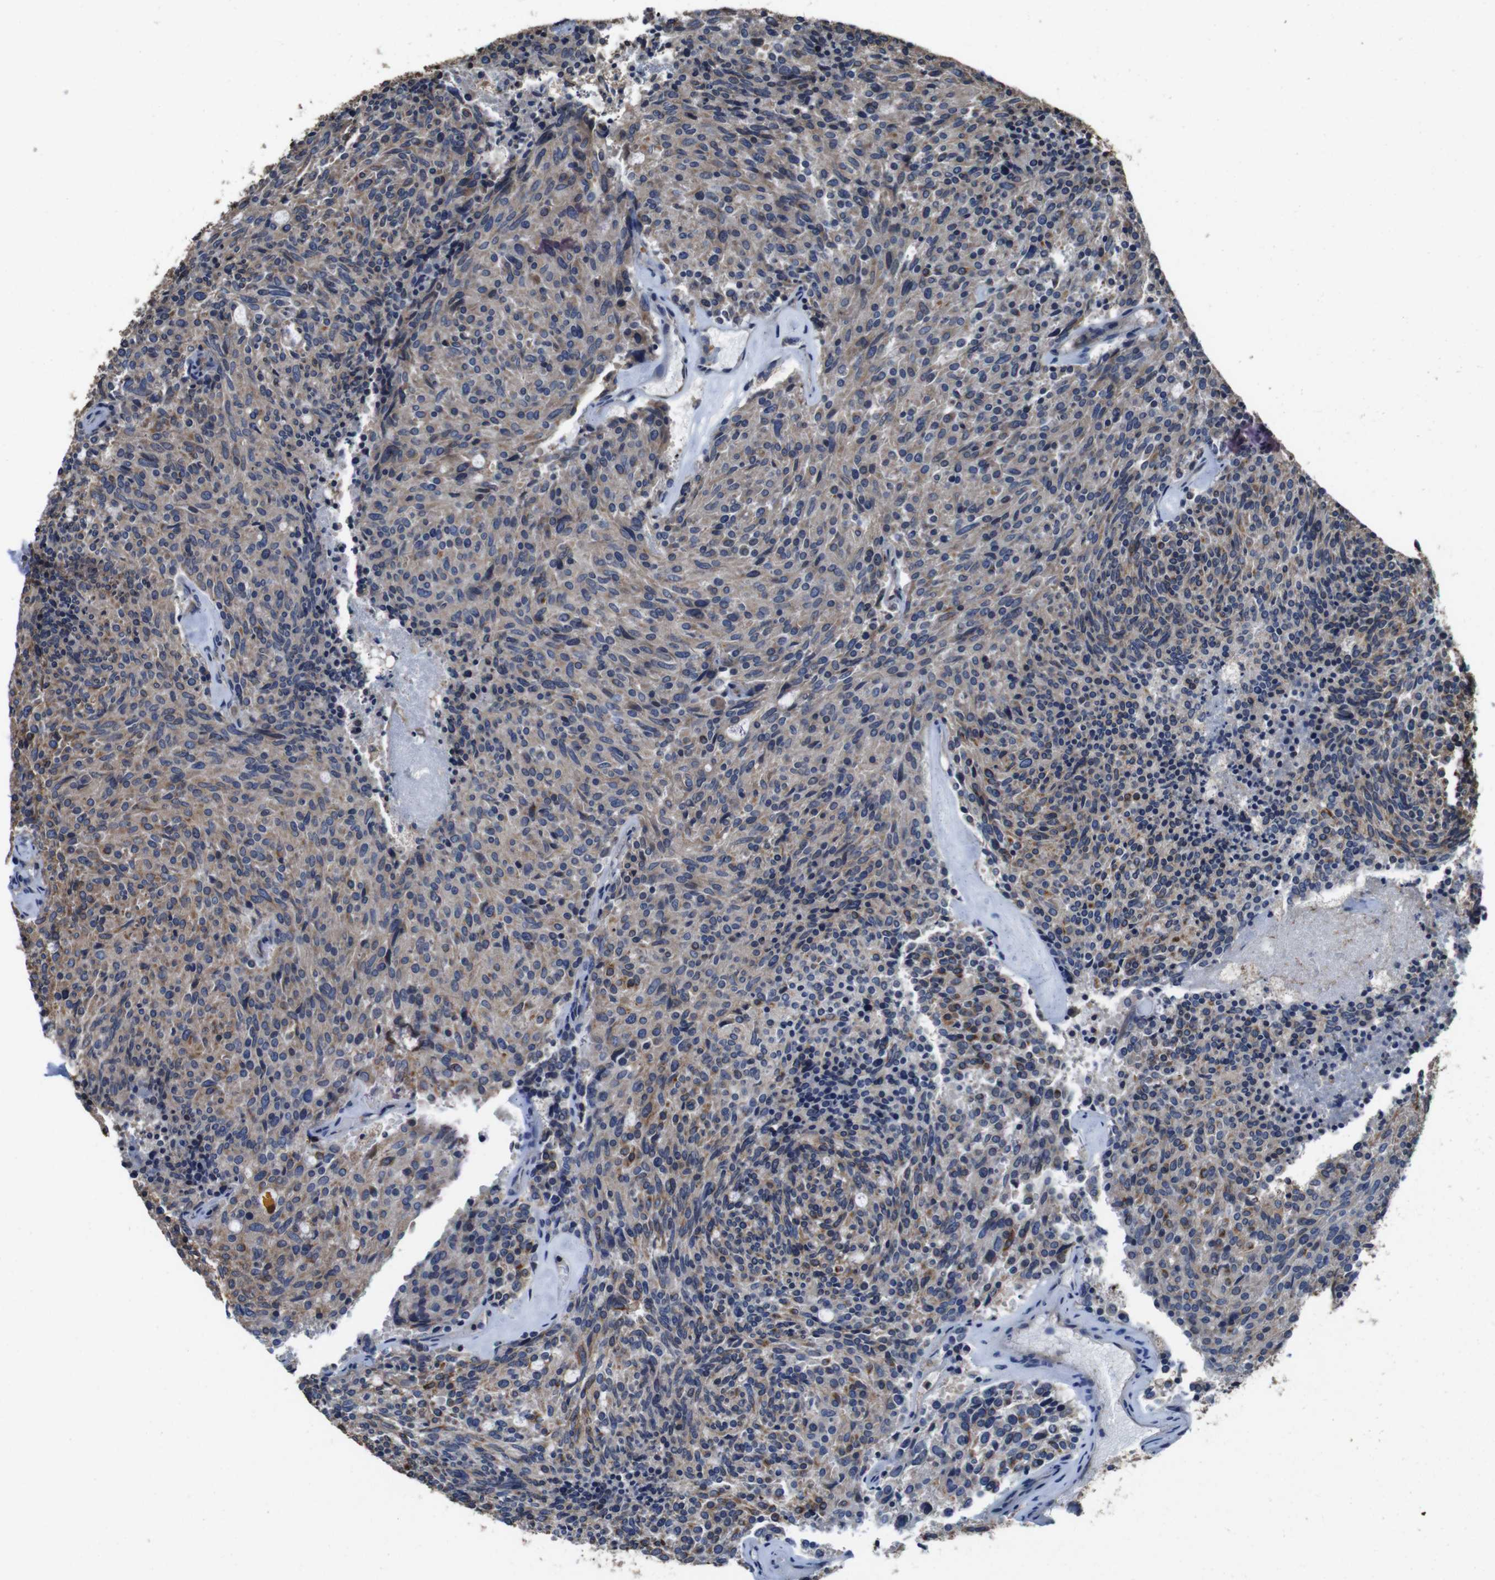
{"staining": {"intensity": "weak", "quantity": ">75%", "location": "cytoplasmic/membranous"}, "tissue": "carcinoid", "cell_type": "Tumor cells", "image_type": "cancer", "snomed": [{"axis": "morphology", "description": "Carcinoid, malignant, NOS"}, {"axis": "topography", "description": "Pancreas"}], "caption": "A photomicrograph of carcinoid (malignant) stained for a protein shows weak cytoplasmic/membranous brown staining in tumor cells.", "gene": "GLIPR1", "patient": {"sex": "female", "age": 54}}